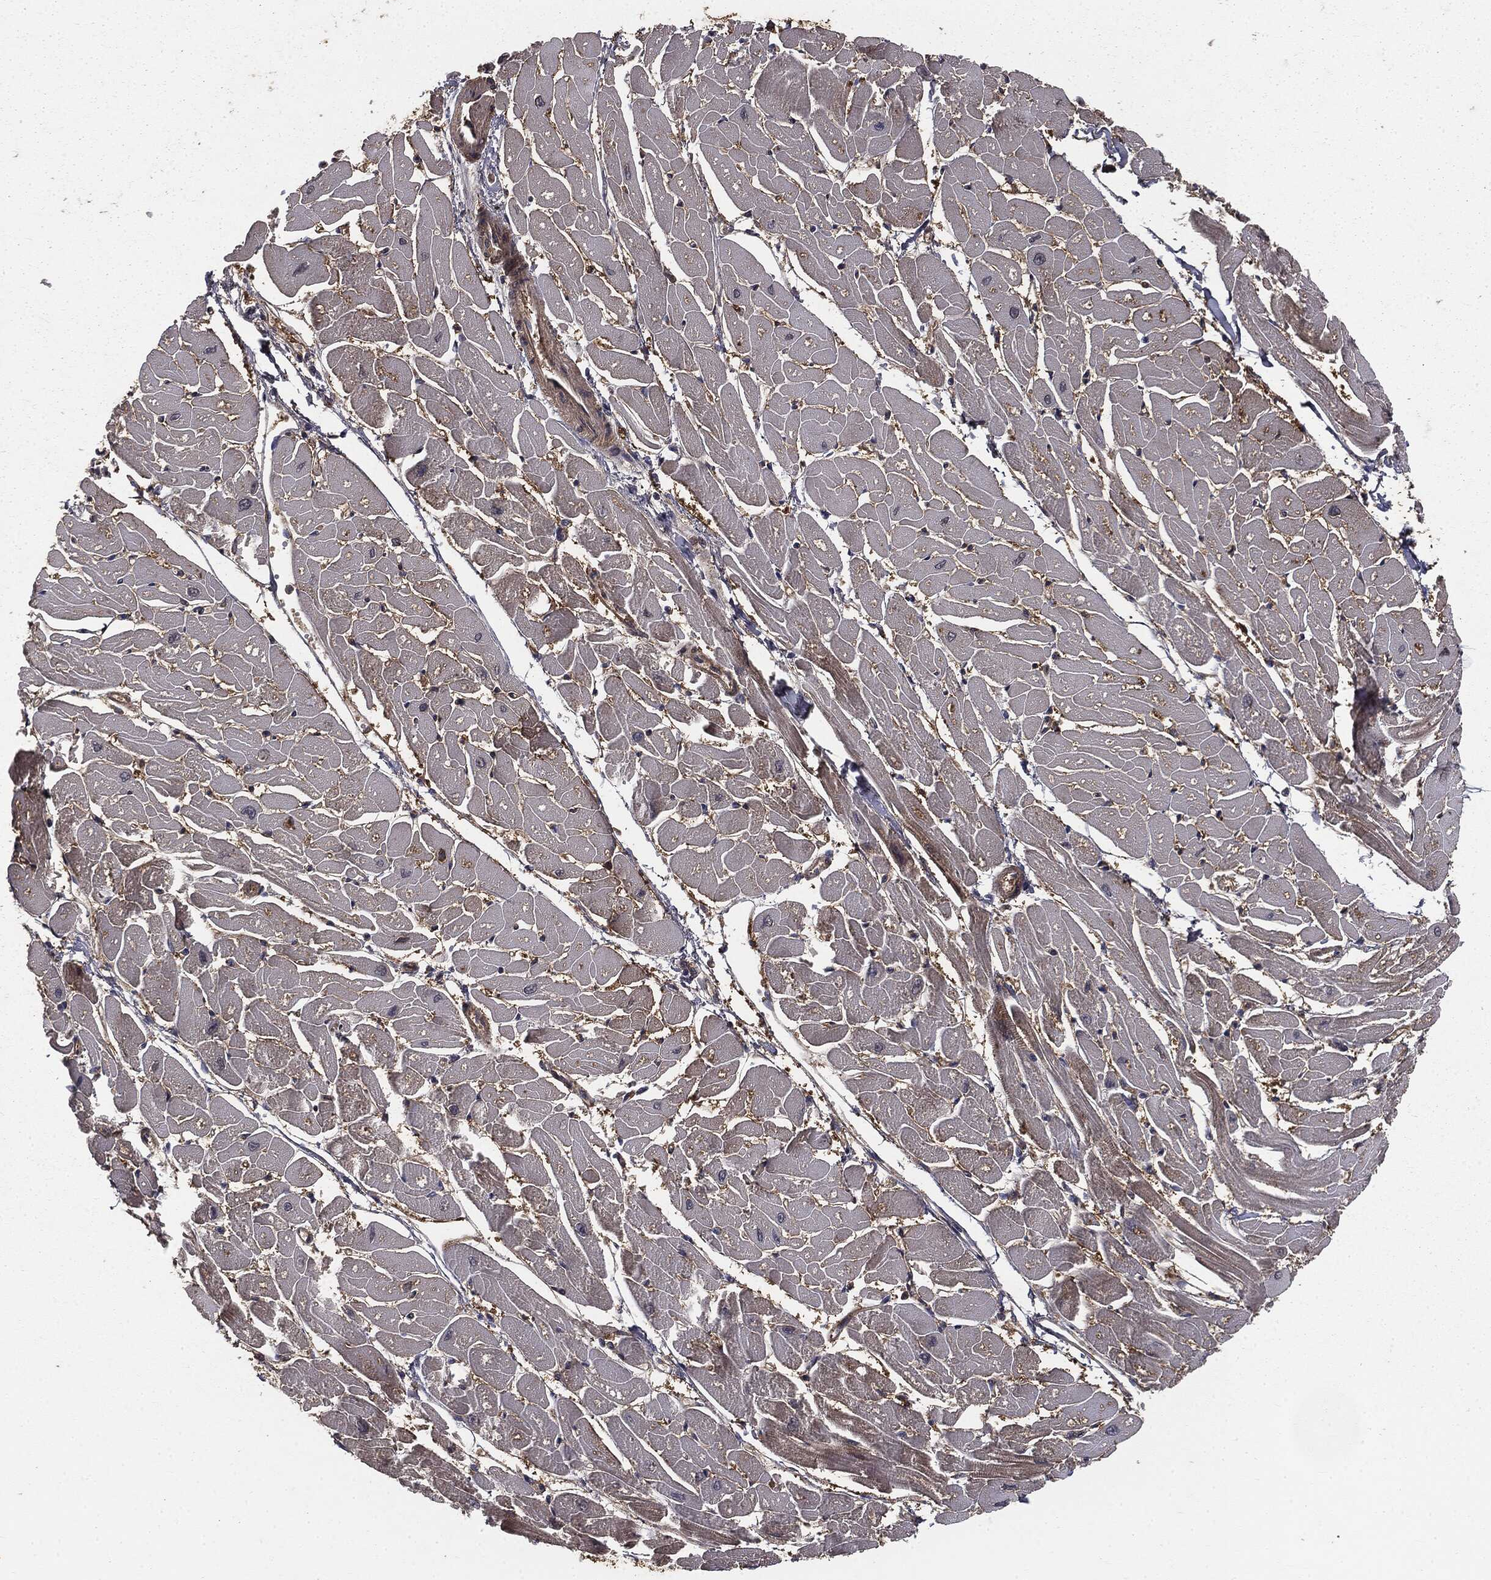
{"staining": {"intensity": "strong", "quantity": "25%-75%", "location": "cytoplasmic/membranous"}, "tissue": "heart muscle", "cell_type": "Cardiomyocytes", "image_type": "normal", "snomed": [{"axis": "morphology", "description": "Normal tissue, NOS"}, {"axis": "topography", "description": "Heart"}], "caption": "Immunohistochemistry (IHC) photomicrograph of benign heart muscle: heart muscle stained using immunohistochemistry (IHC) displays high levels of strong protein expression localized specifically in the cytoplasmic/membranous of cardiomyocytes, appearing as a cytoplasmic/membranous brown color.", "gene": "GNB5", "patient": {"sex": "male", "age": 57}}